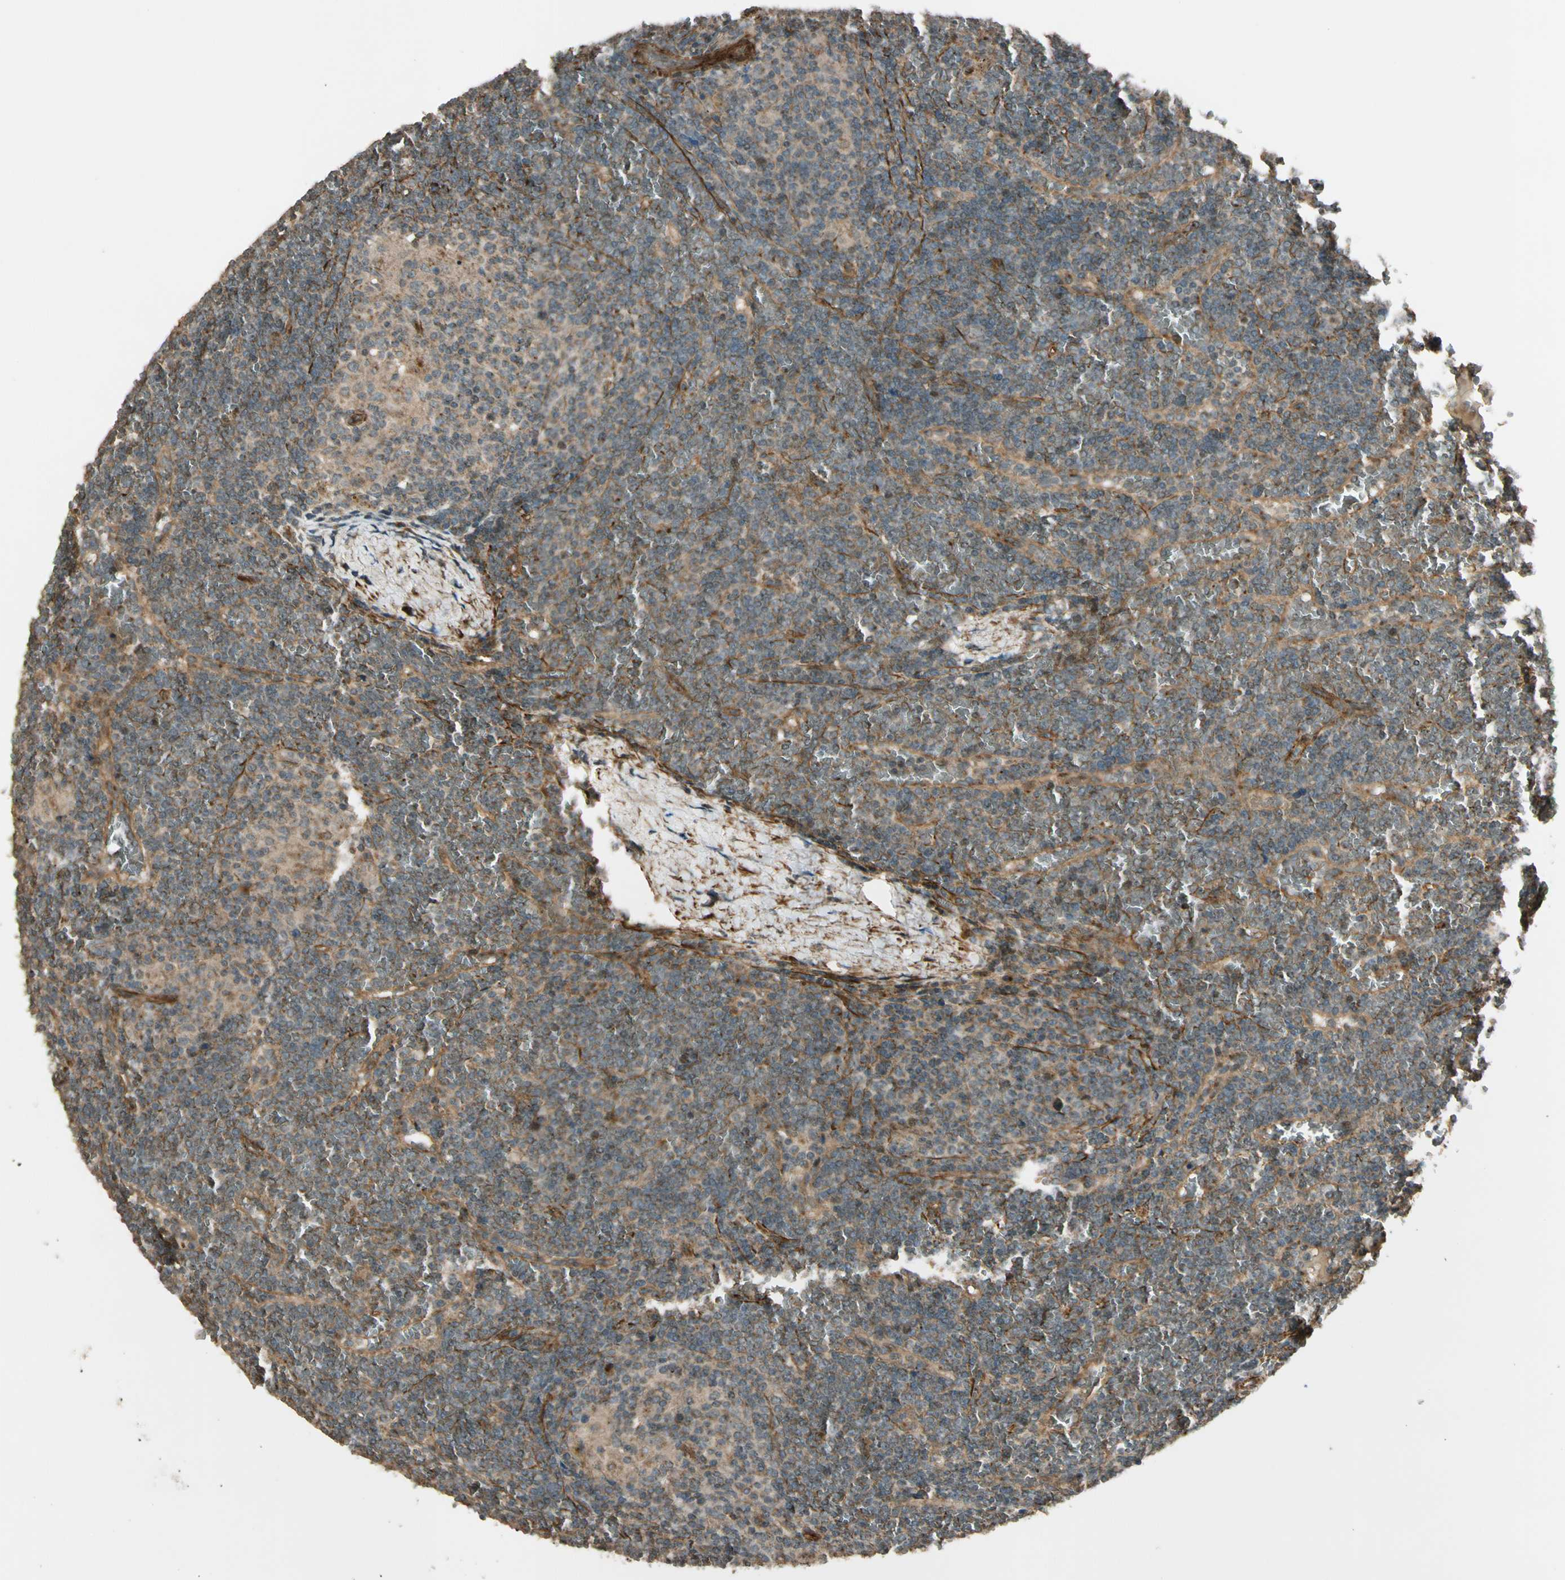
{"staining": {"intensity": "weak", "quantity": ">75%", "location": "cytoplasmic/membranous"}, "tissue": "lymphoma", "cell_type": "Tumor cells", "image_type": "cancer", "snomed": [{"axis": "morphology", "description": "Malignant lymphoma, non-Hodgkin's type, Low grade"}, {"axis": "topography", "description": "Spleen"}], "caption": "A low amount of weak cytoplasmic/membranous staining is identified in about >75% of tumor cells in malignant lymphoma, non-Hodgkin's type (low-grade) tissue.", "gene": "GCK", "patient": {"sex": "female", "age": 19}}